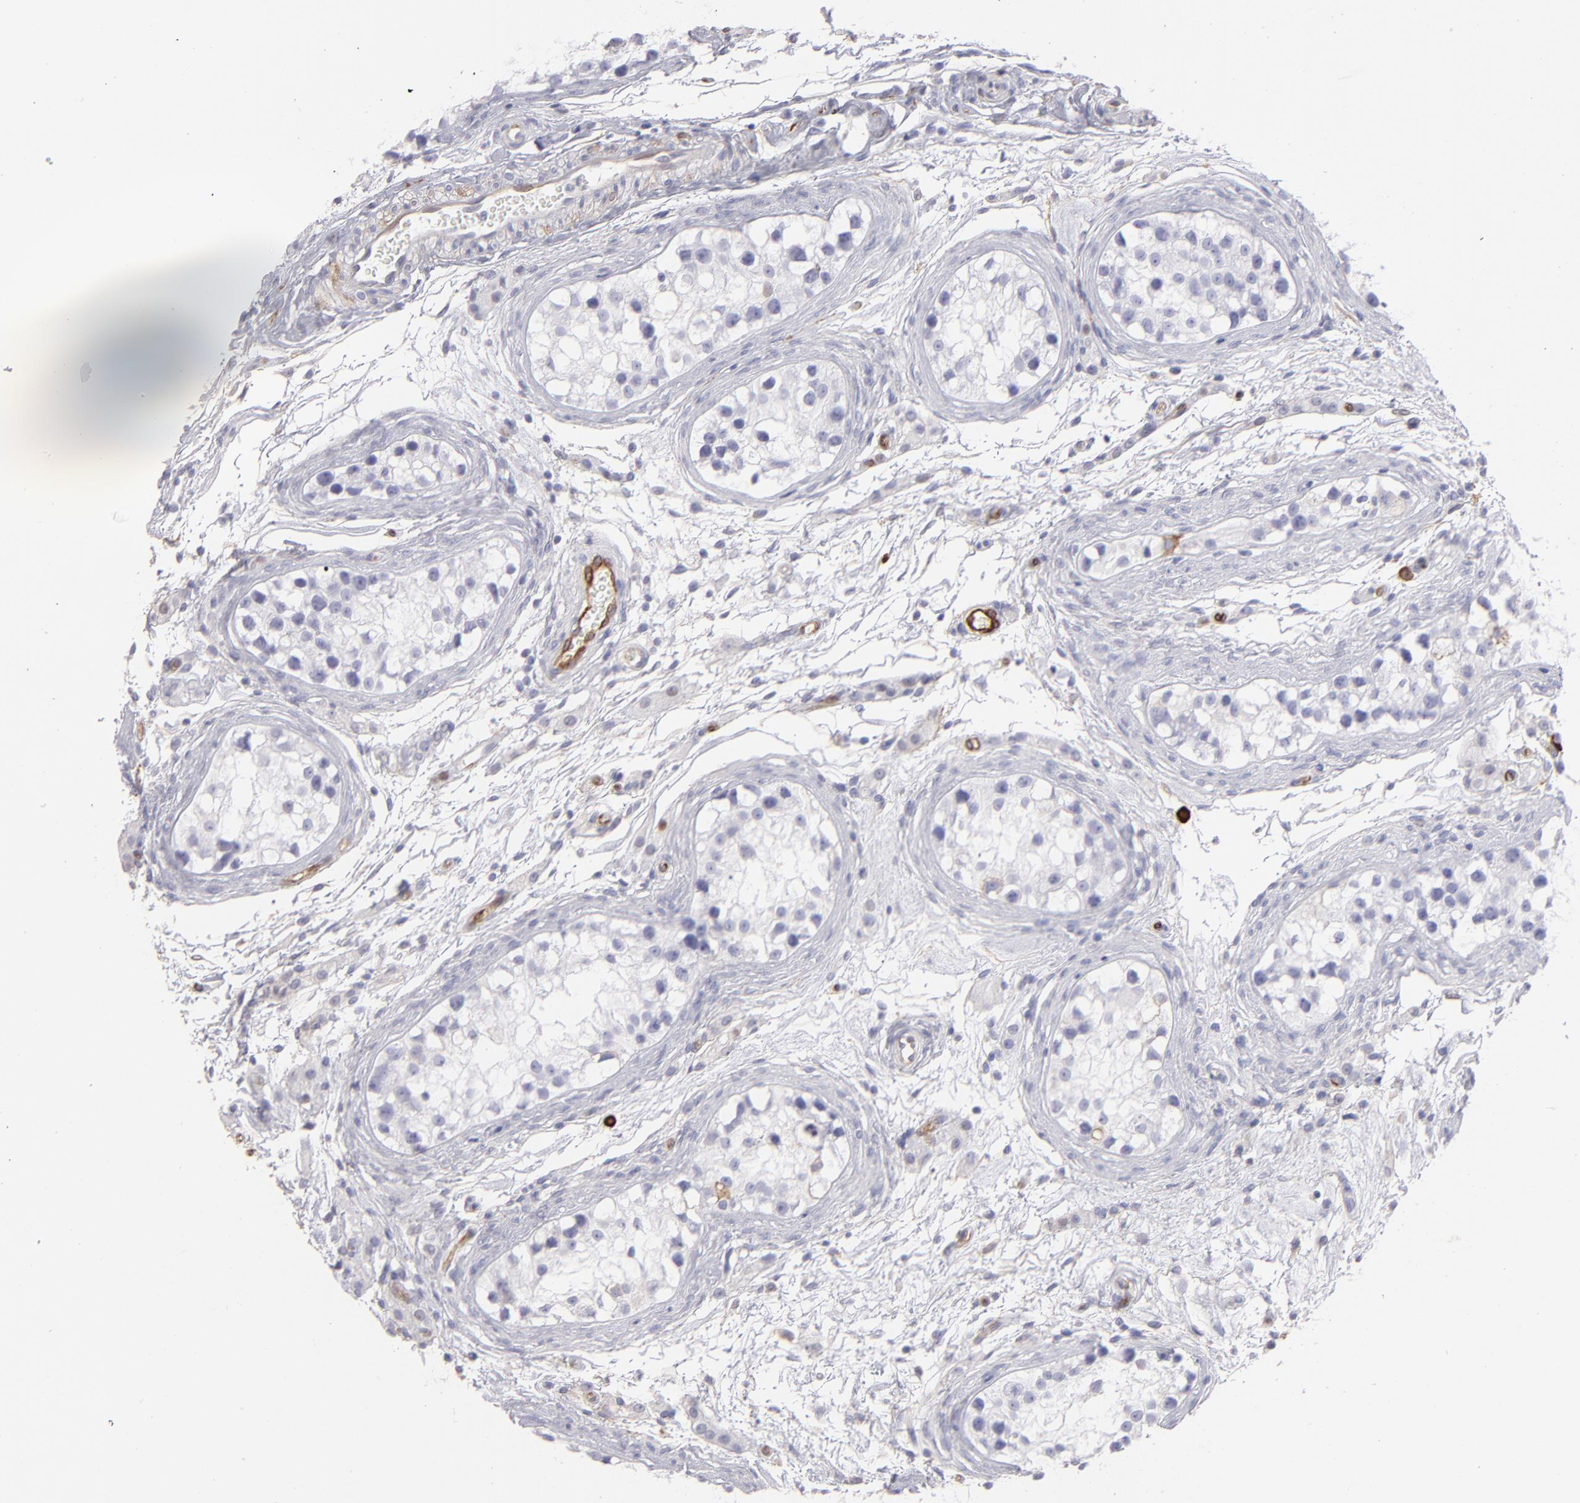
{"staining": {"intensity": "negative", "quantity": "none", "location": "none"}, "tissue": "testis cancer", "cell_type": "Tumor cells", "image_type": "cancer", "snomed": [{"axis": "morphology", "description": "Seminoma, NOS"}, {"axis": "topography", "description": "Testis"}], "caption": "Tumor cells show no significant protein expression in seminoma (testis).", "gene": "AHNAK2", "patient": {"sex": "male", "age": 25}}